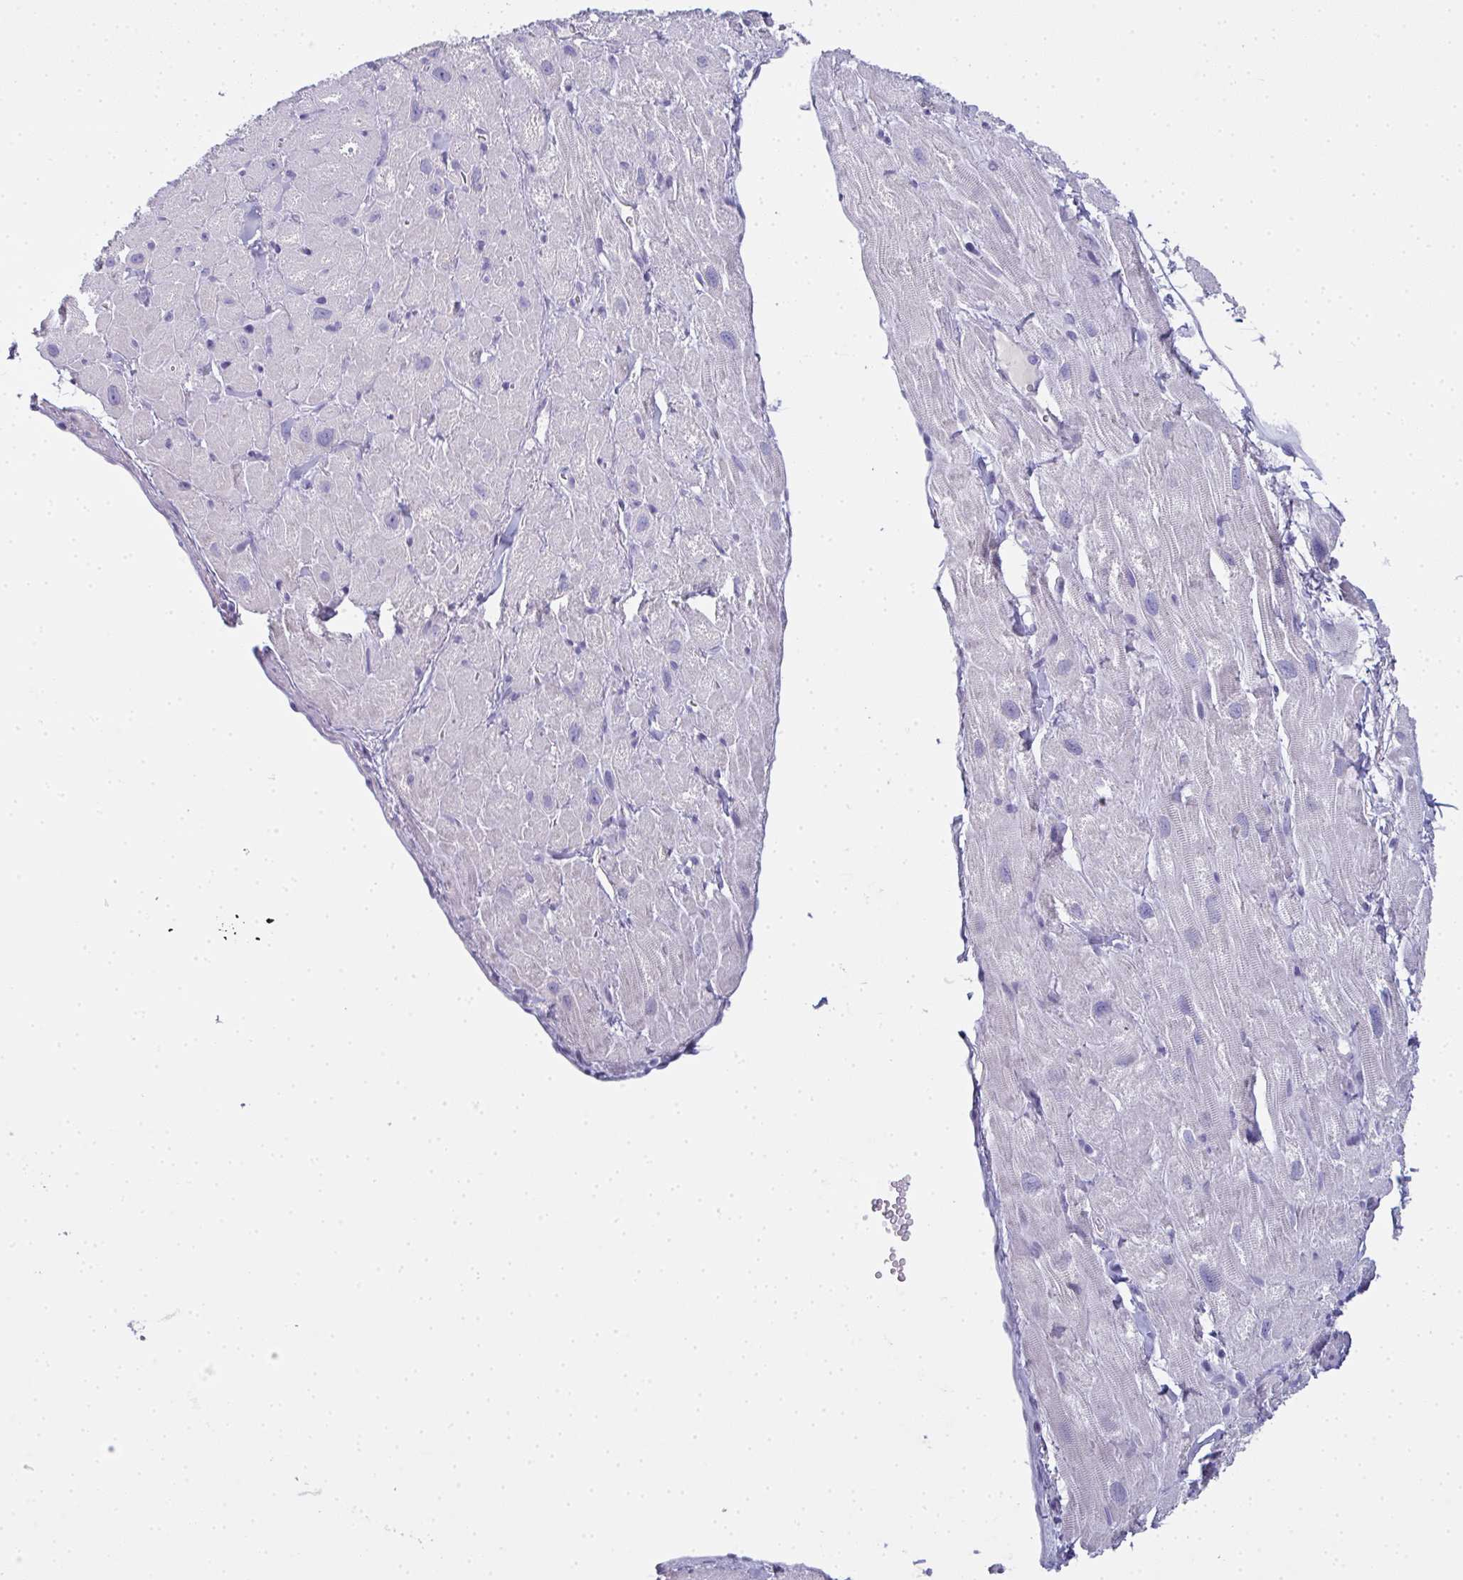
{"staining": {"intensity": "negative", "quantity": "none", "location": "none"}, "tissue": "heart muscle", "cell_type": "Cardiomyocytes", "image_type": "normal", "snomed": [{"axis": "morphology", "description": "Normal tissue, NOS"}, {"axis": "topography", "description": "Heart"}], "caption": "High power microscopy image of an immunohistochemistry image of benign heart muscle, revealing no significant staining in cardiomyocytes. (DAB (3,3'-diaminobenzidine) immunohistochemistry (IHC), high magnification).", "gene": "SLC36A2", "patient": {"sex": "female", "age": 62}}